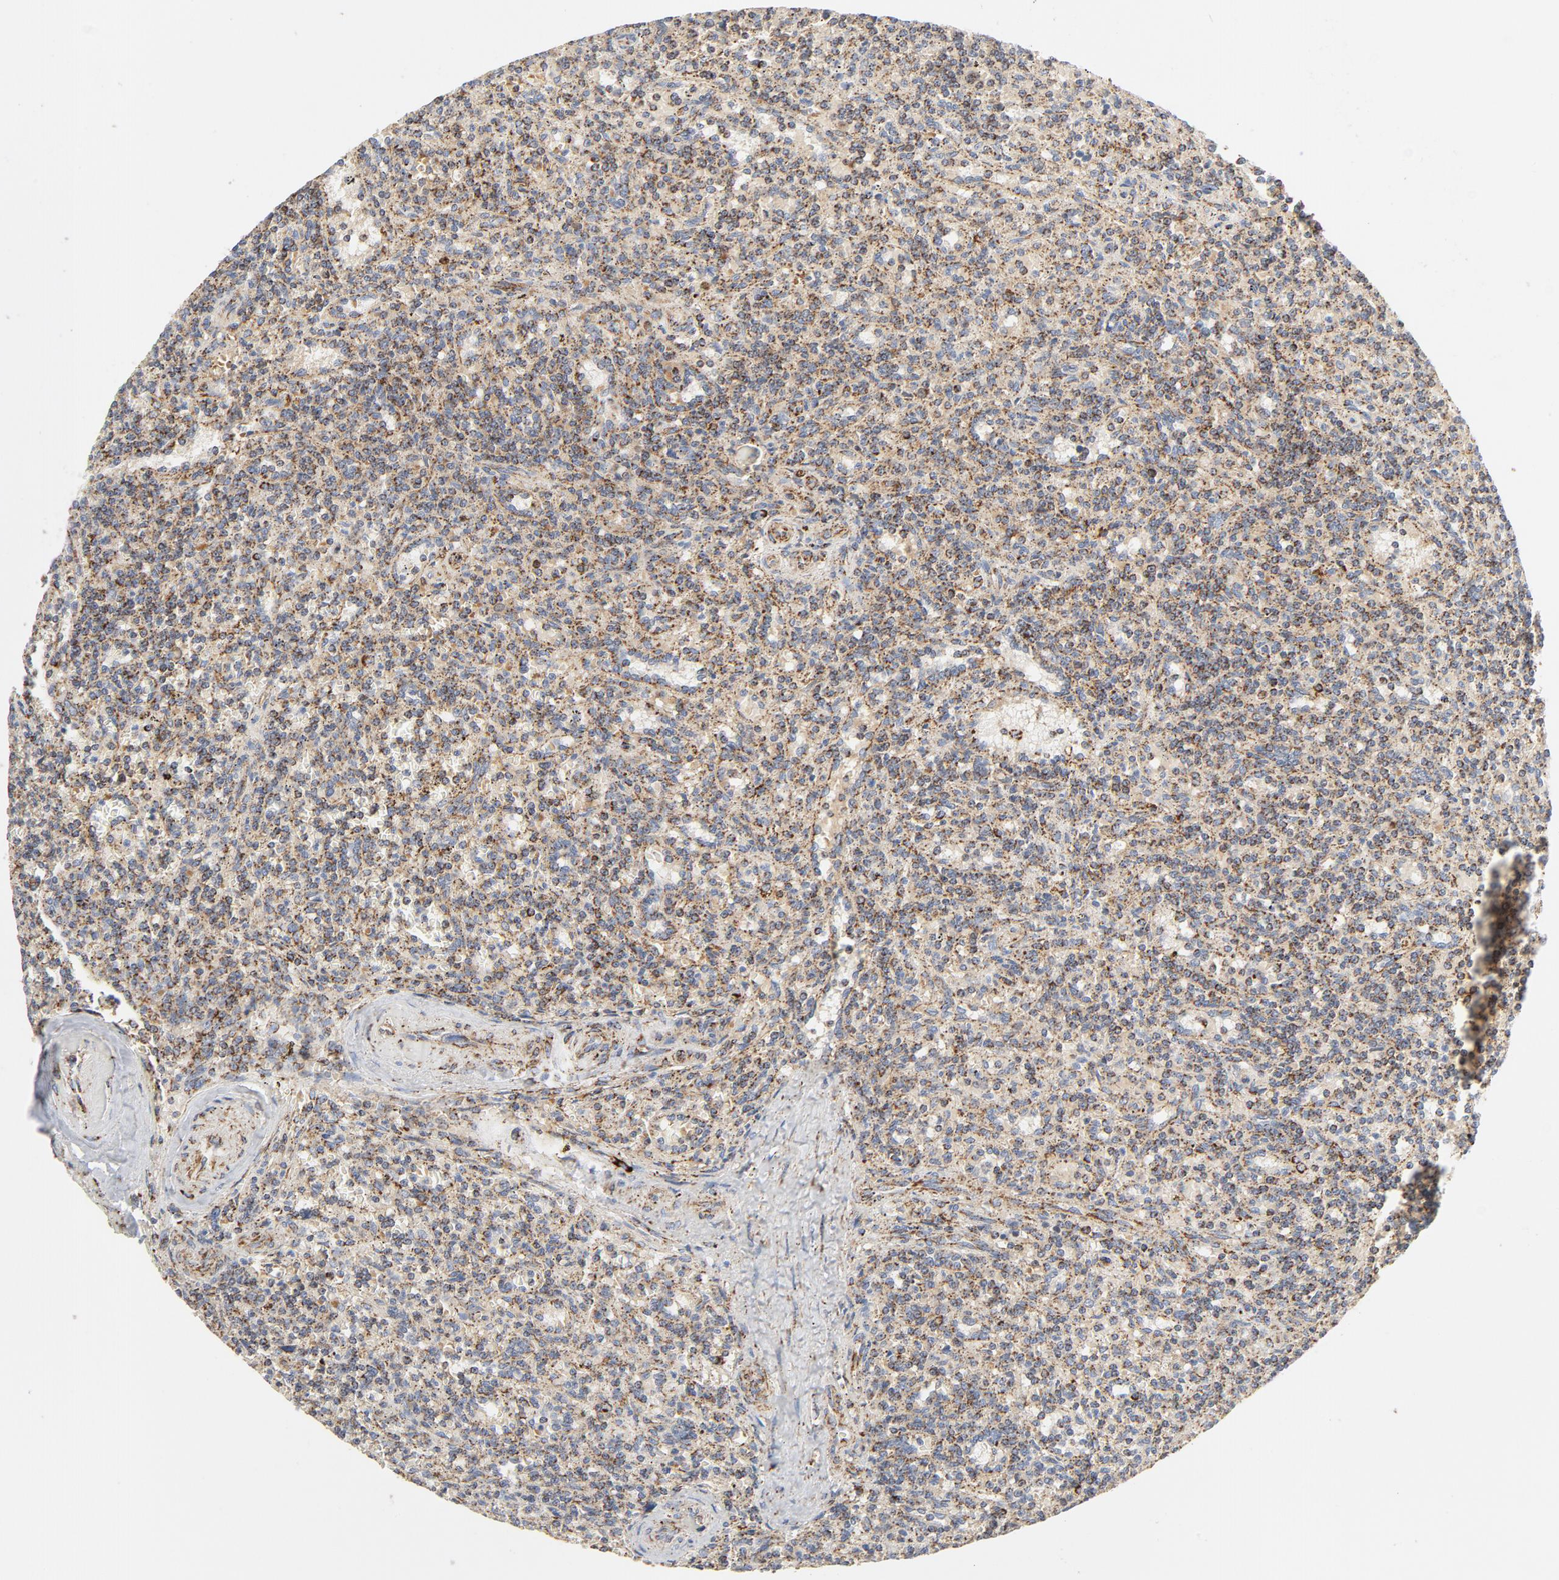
{"staining": {"intensity": "strong", "quantity": ">75%", "location": "cytoplasmic/membranous"}, "tissue": "lymphoma", "cell_type": "Tumor cells", "image_type": "cancer", "snomed": [{"axis": "morphology", "description": "Malignant lymphoma, non-Hodgkin's type, Low grade"}, {"axis": "topography", "description": "Spleen"}], "caption": "Tumor cells demonstrate strong cytoplasmic/membranous positivity in approximately >75% of cells in lymphoma. (DAB (3,3'-diaminobenzidine) = brown stain, brightfield microscopy at high magnification).", "gene": "PCNX4", "patient": {"sex": "male", "age": 73}}